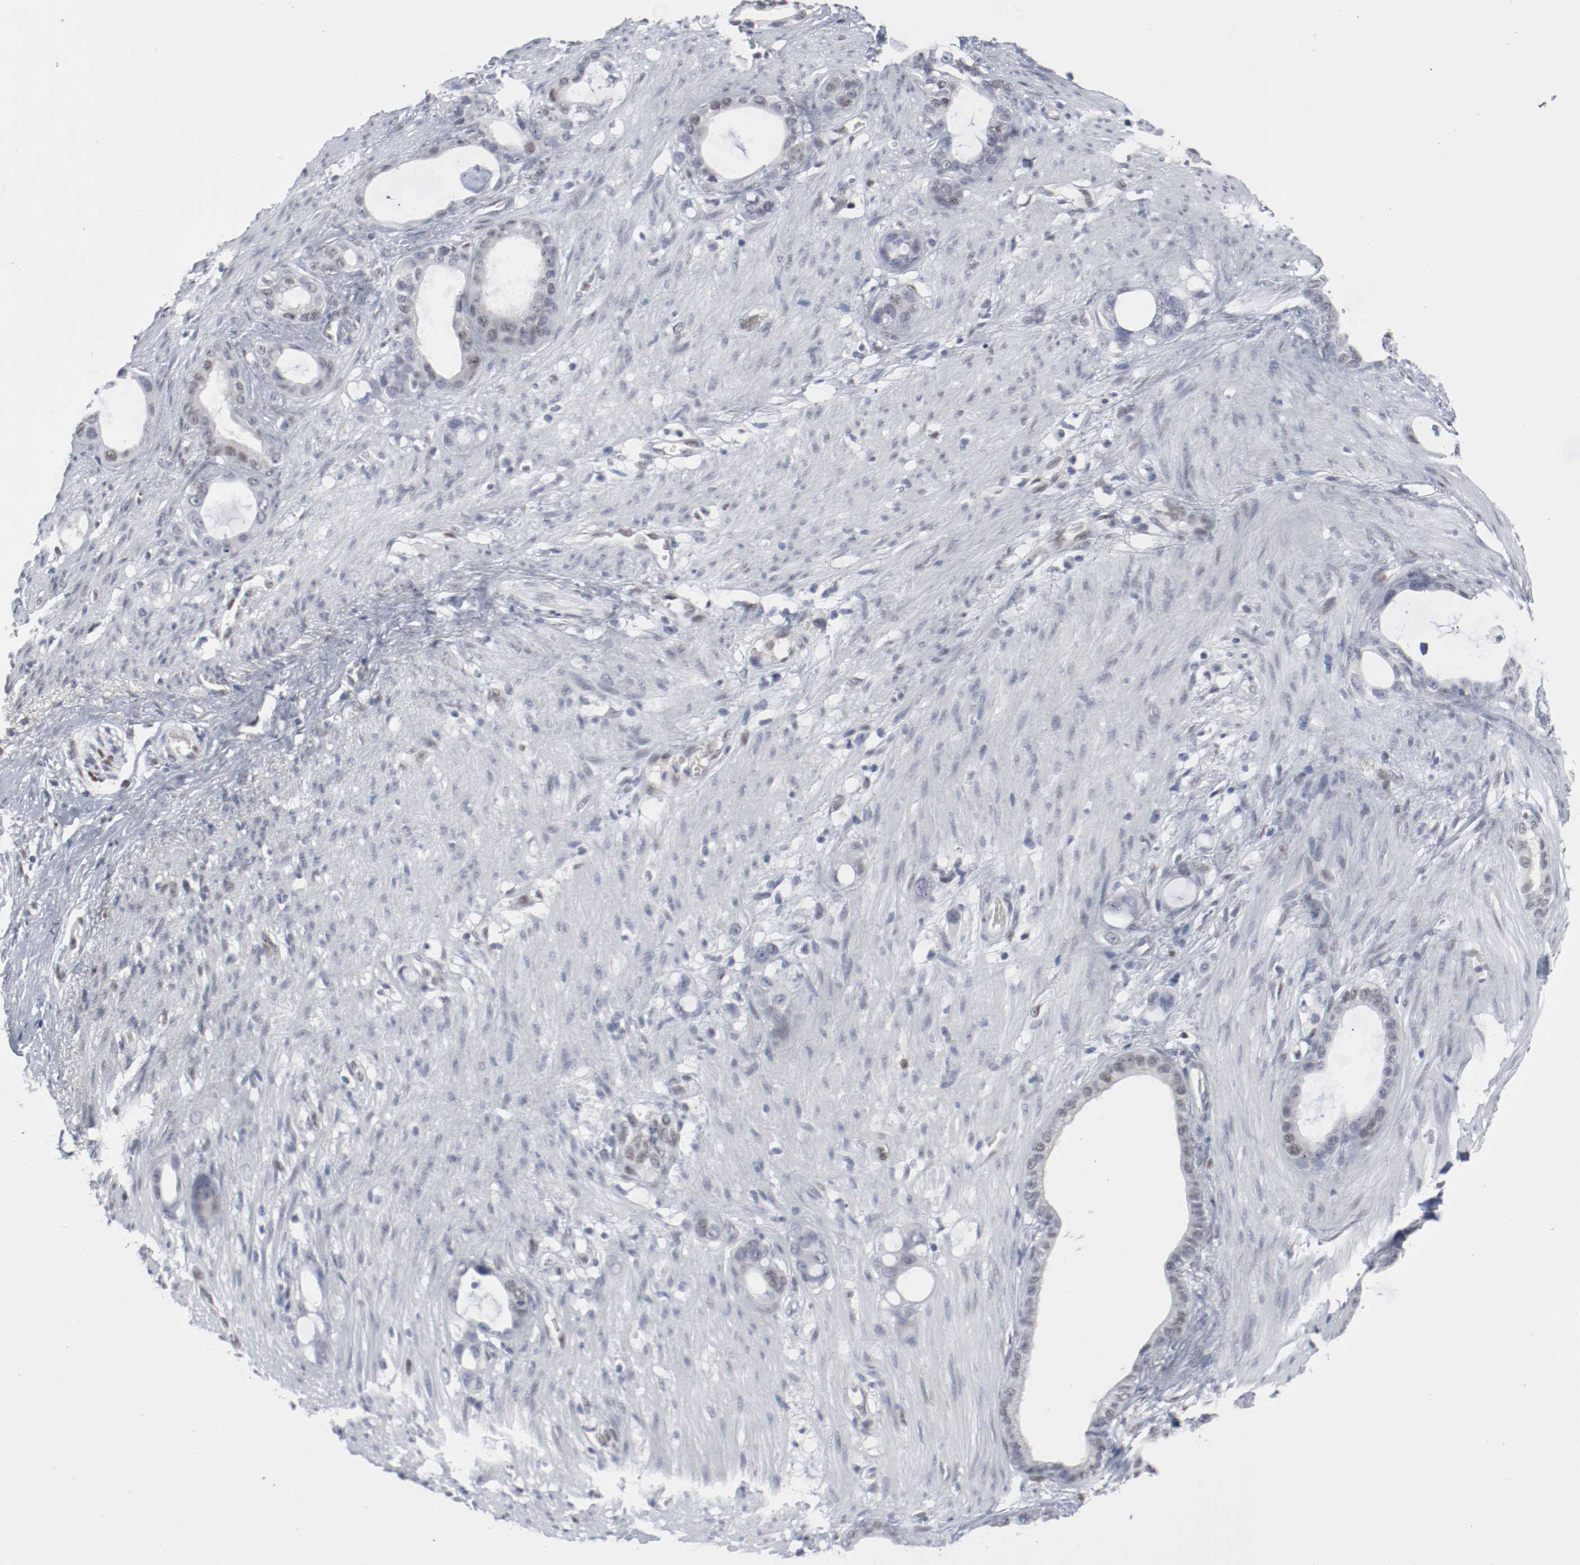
{"staining": {"intensity": "negative", "quantity": "none", "location": "none"}, "tissue": "stomach cancer", "cell_type": "Tumor cells", "image_type": "cancer", "snomed": [{"axis": "morphology", "description": "Adenocarcinoma, NOS"}, {"axis": "topography", "description": "Stomach"}], "caption": "Stomach adenocarcinoma stained for a protein using immunohistochemistry (IHC) shows no positivity tumor cells.", "gene": "ATF7", "patient": {"sex": "female", "age": 75}}